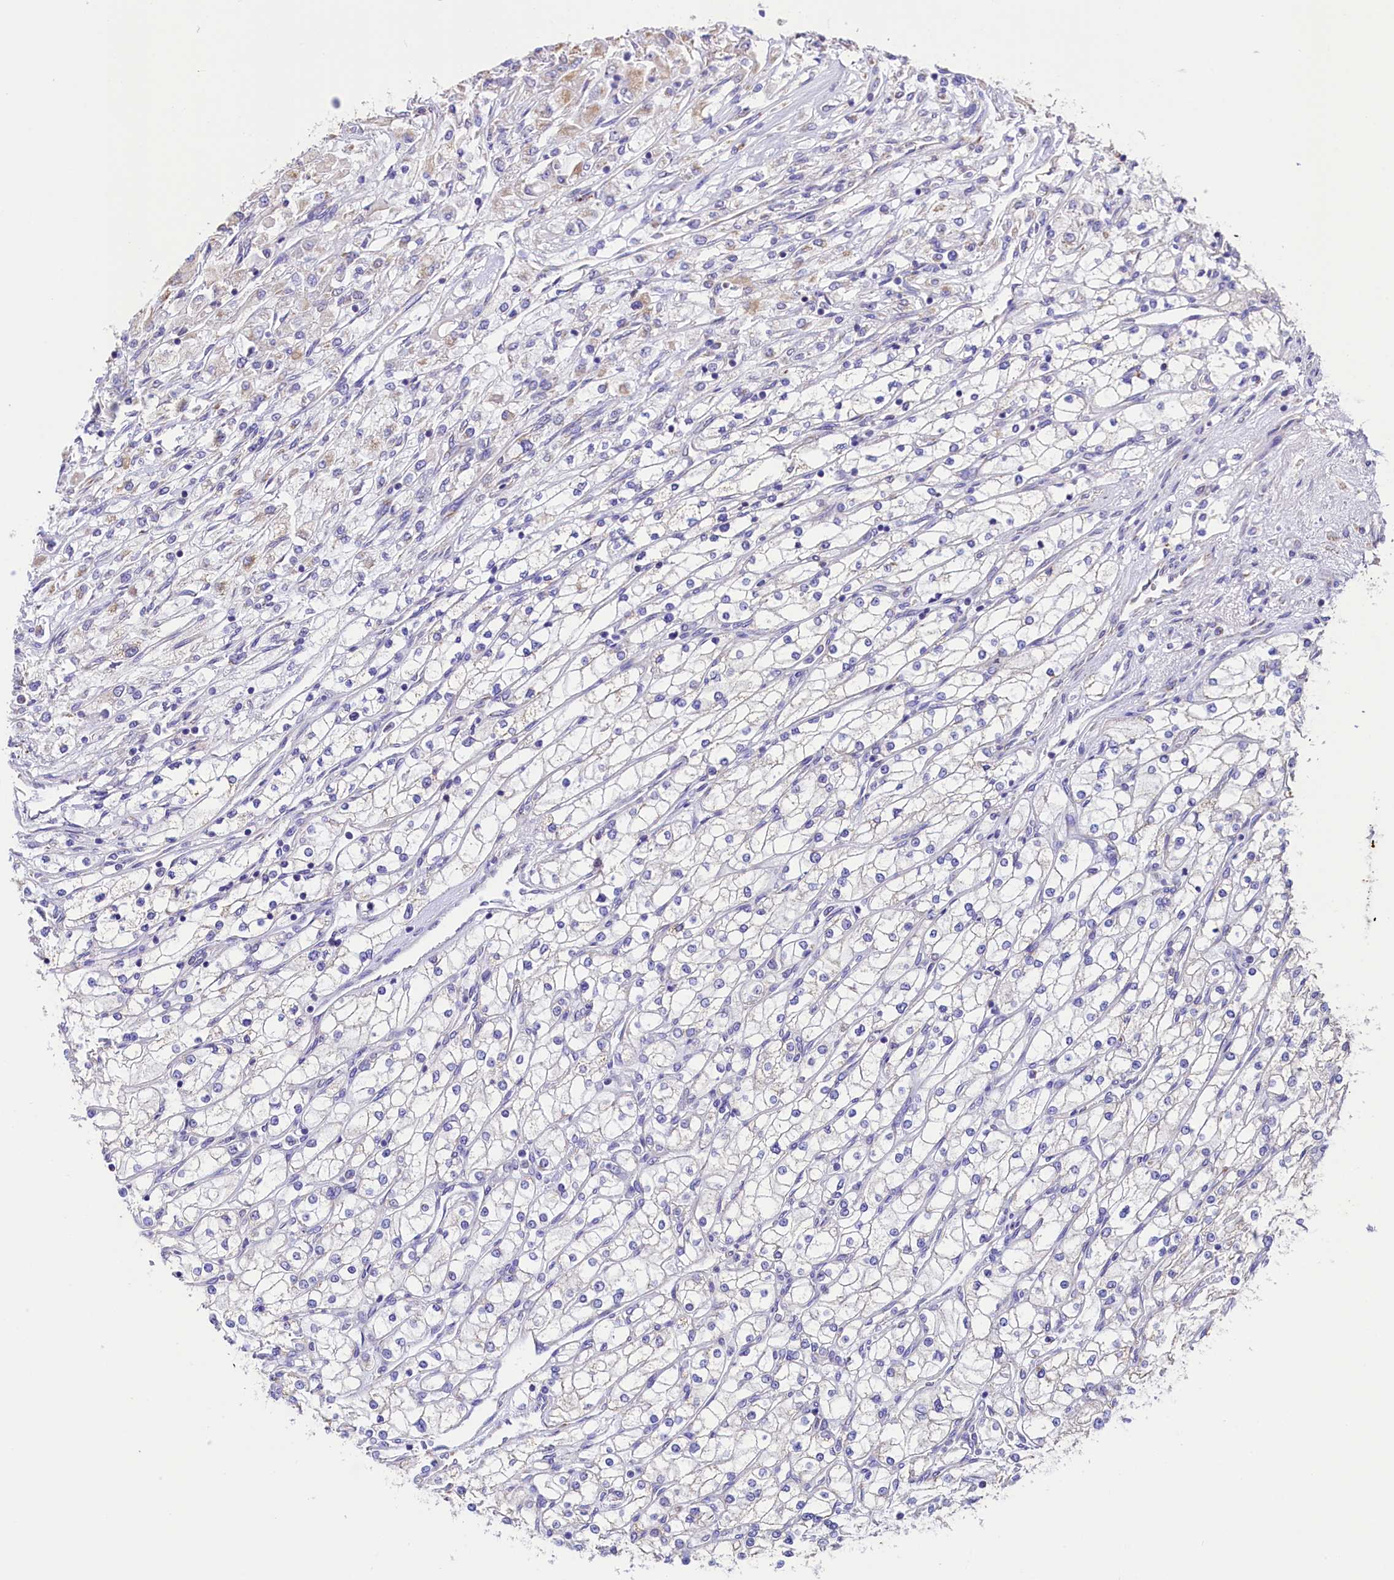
{"staining": {"intensity": "negative", "quantity": "none", "location": "none"}, "tissue": "renal cancer", "cell_type": "Tumor cells", "image_type": "cancer", "snomed": [{"axis": "morphology", "description": "Adenocarcinoma, NOS"}, {"axis": "topography", "description": "Kidney"}], "caption": "Tumor cells show no significant protein staining in renal adenocarcinoma.", "gene": "IDH3A", "patient": {"sex": "male", "age": 80}}